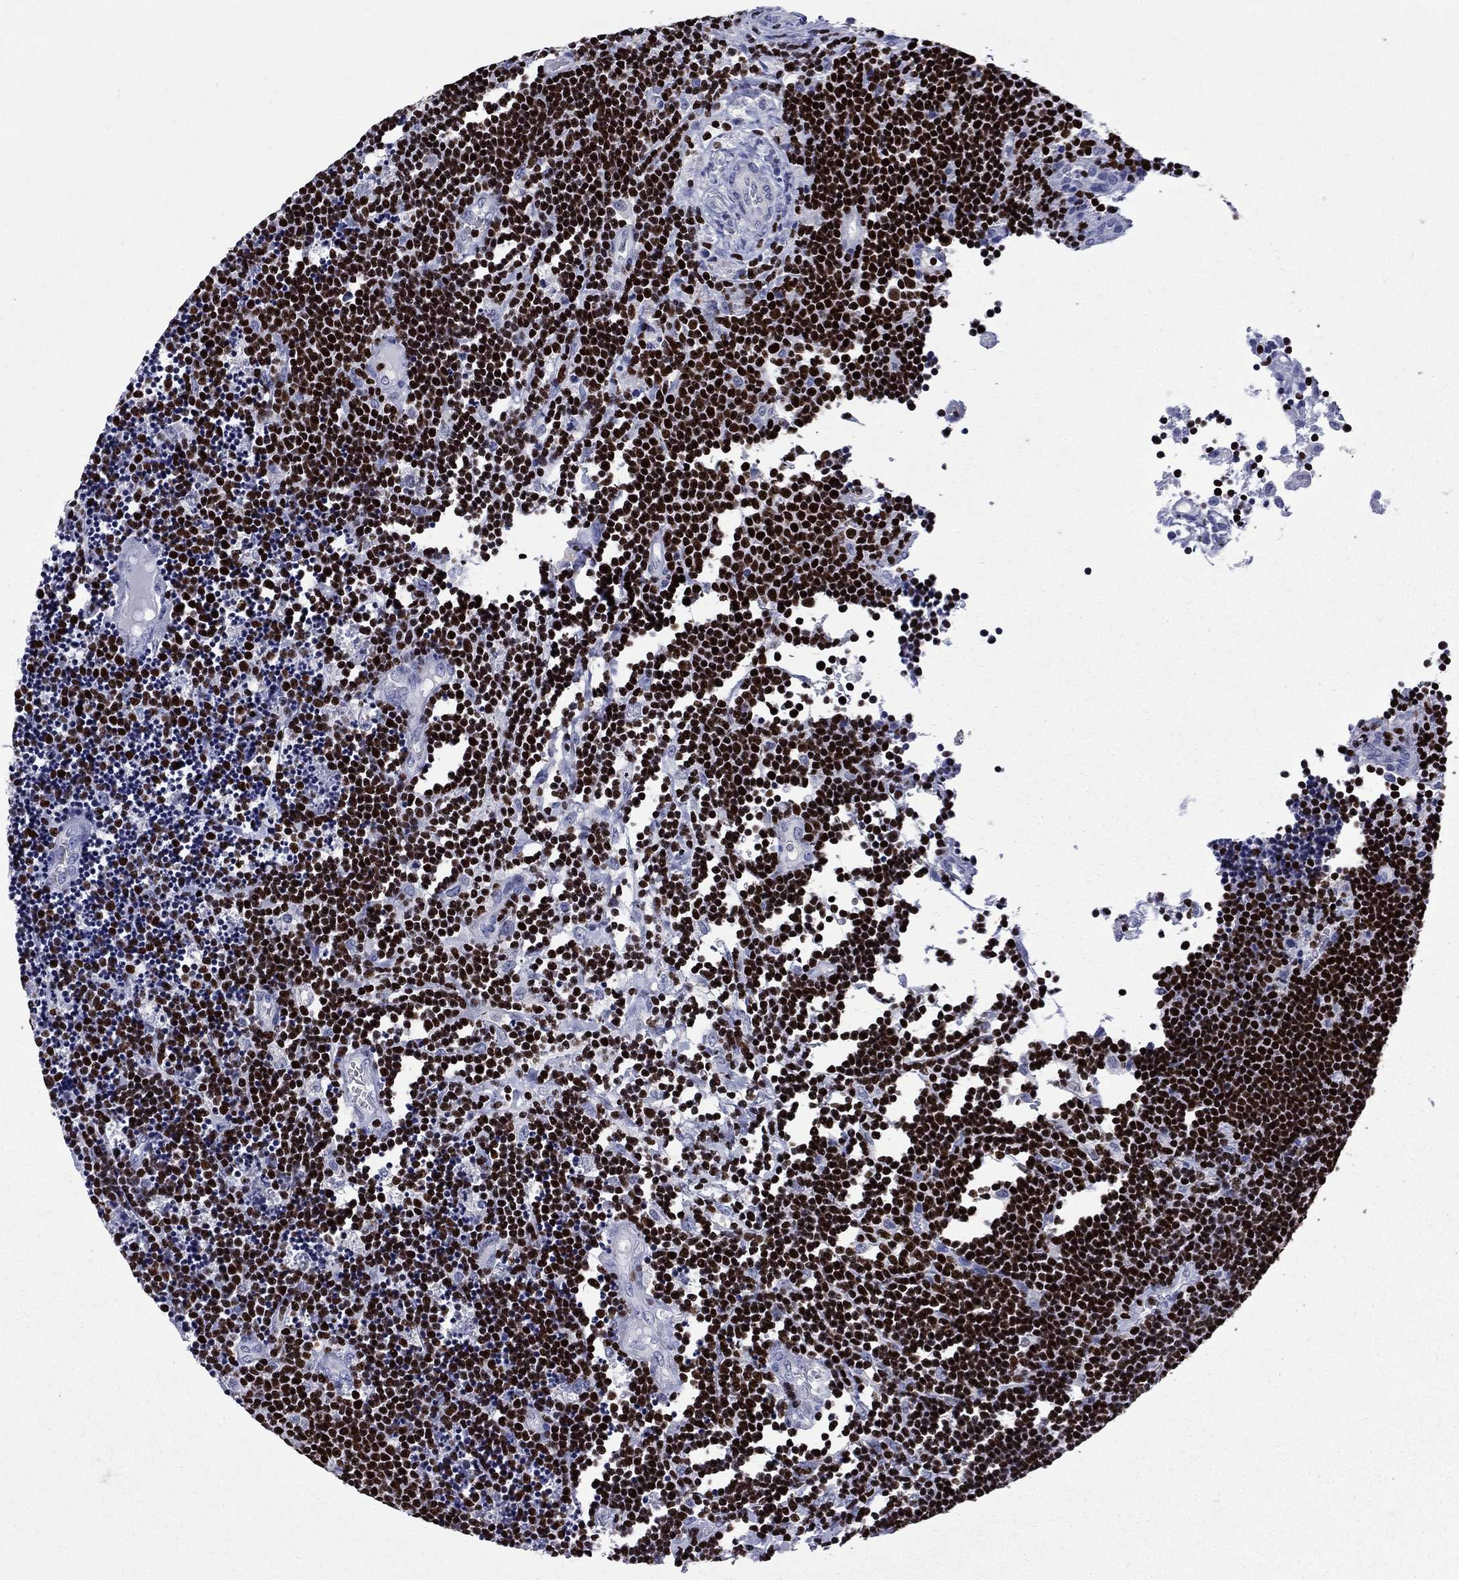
{"staining": {"intensity": "strong", "quantity": ">75%", "location": "nuclear"}, "tissue": "lymphoma", "cell_type": "Tumor cells", "image_type": "cancer", "snomed": [{"axis": "morphology", "description": "Malignant lymphoma, non-Hodgkin's type, Low grade"}, {"axis": "topography", "description": "Brain"}], "caption": "A photomicrograph of lymphoma stained for a protein exhibits strong nuclear brown staining in tumor cells.", "gene": "IKZF3", "patient": {"sex": "female", "age": 66}}